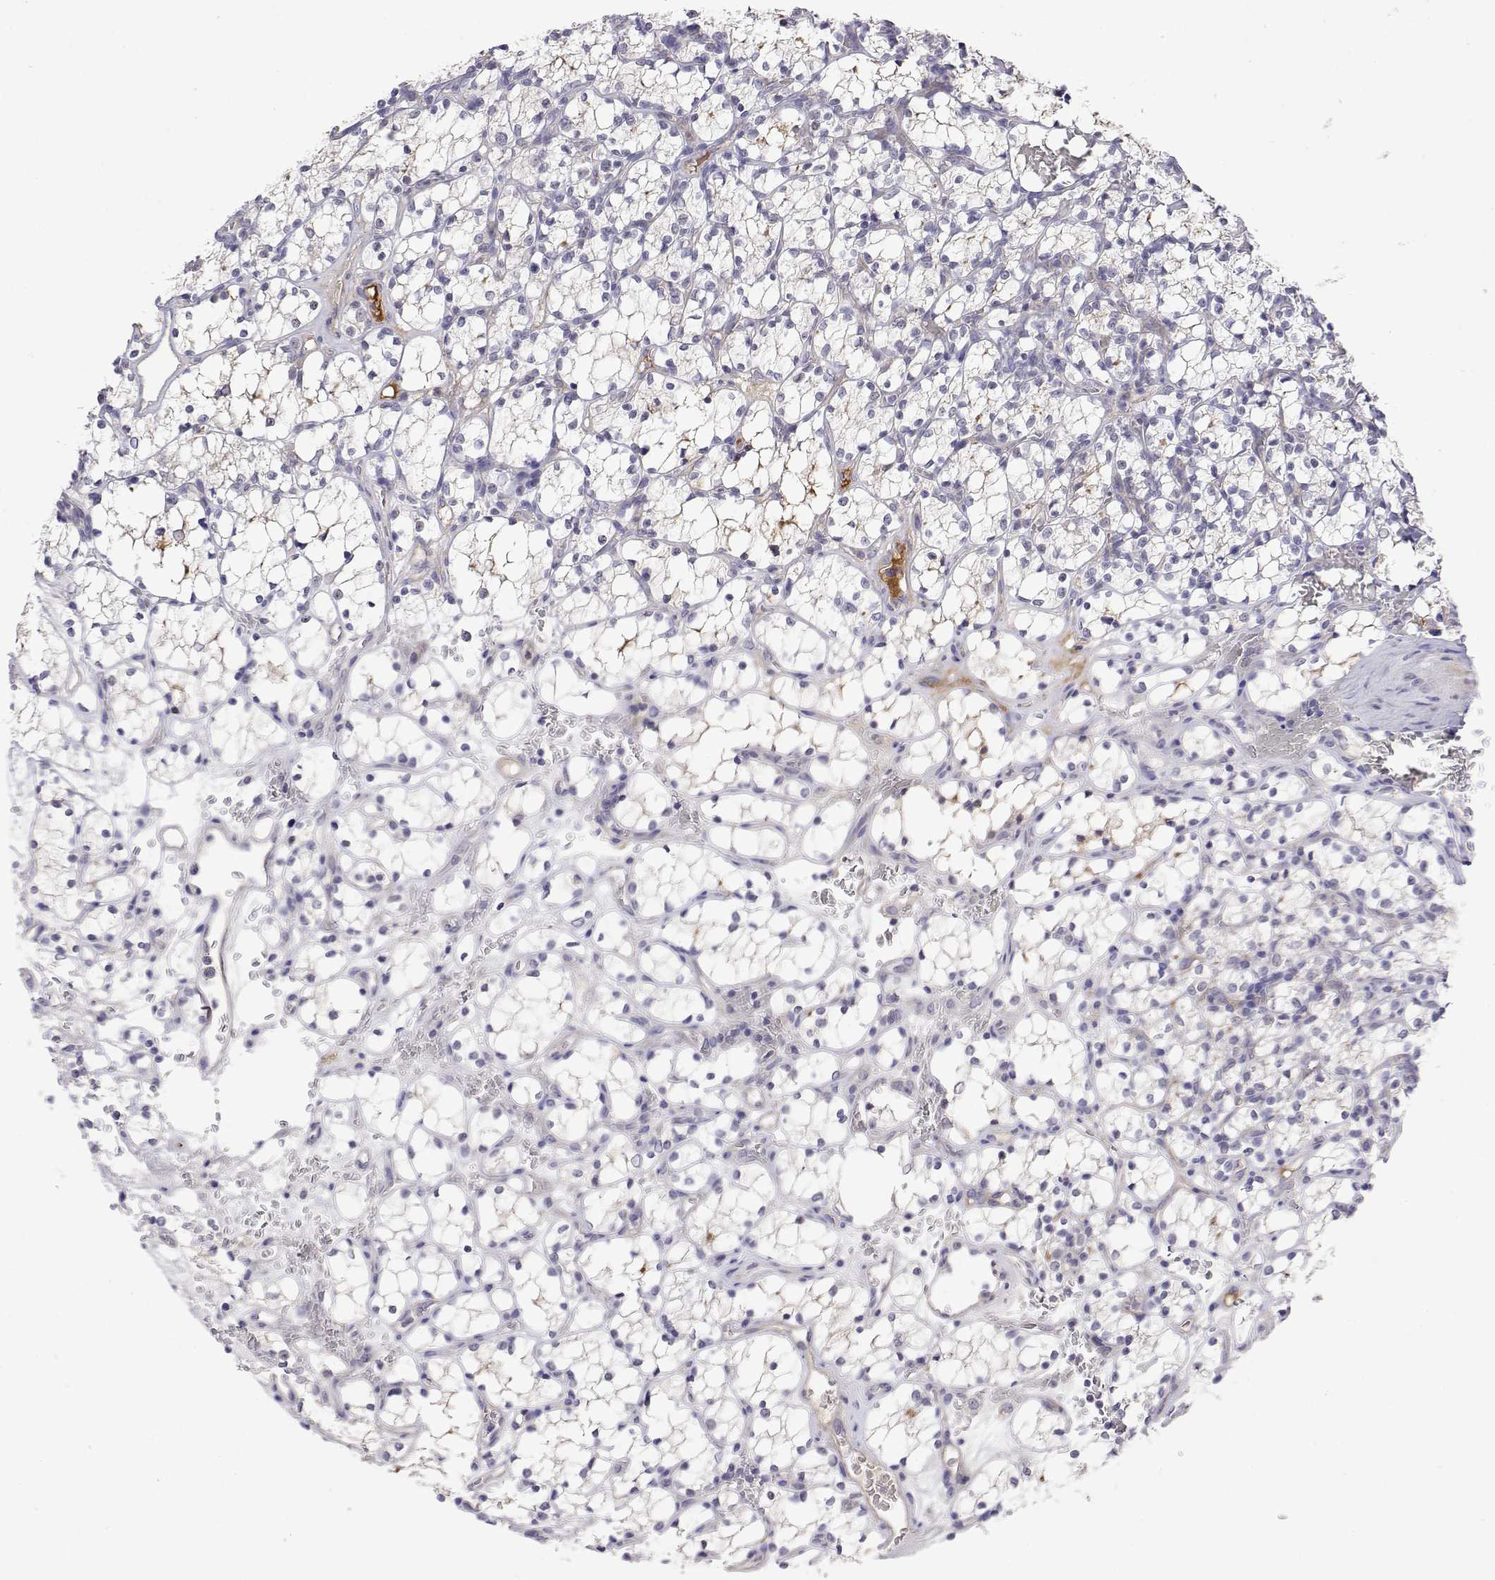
{"staining": {"intensity": "negative", "quantity": "none", "location": "none"}, "tissue": "renal cancer", "cell_type": "Tumor cells", "image_type": "cancer", "snomed": [{"axis": "morphology", "description": "Adenocarcinoma, NOS"}, {"axis": "topography", "description": "Kidney"}], "caption": "Tumor cells show no significant staining in renal adenocarcinoma.", "gene": "GGACT", "patient": {"sex": "female", "age": 69}}